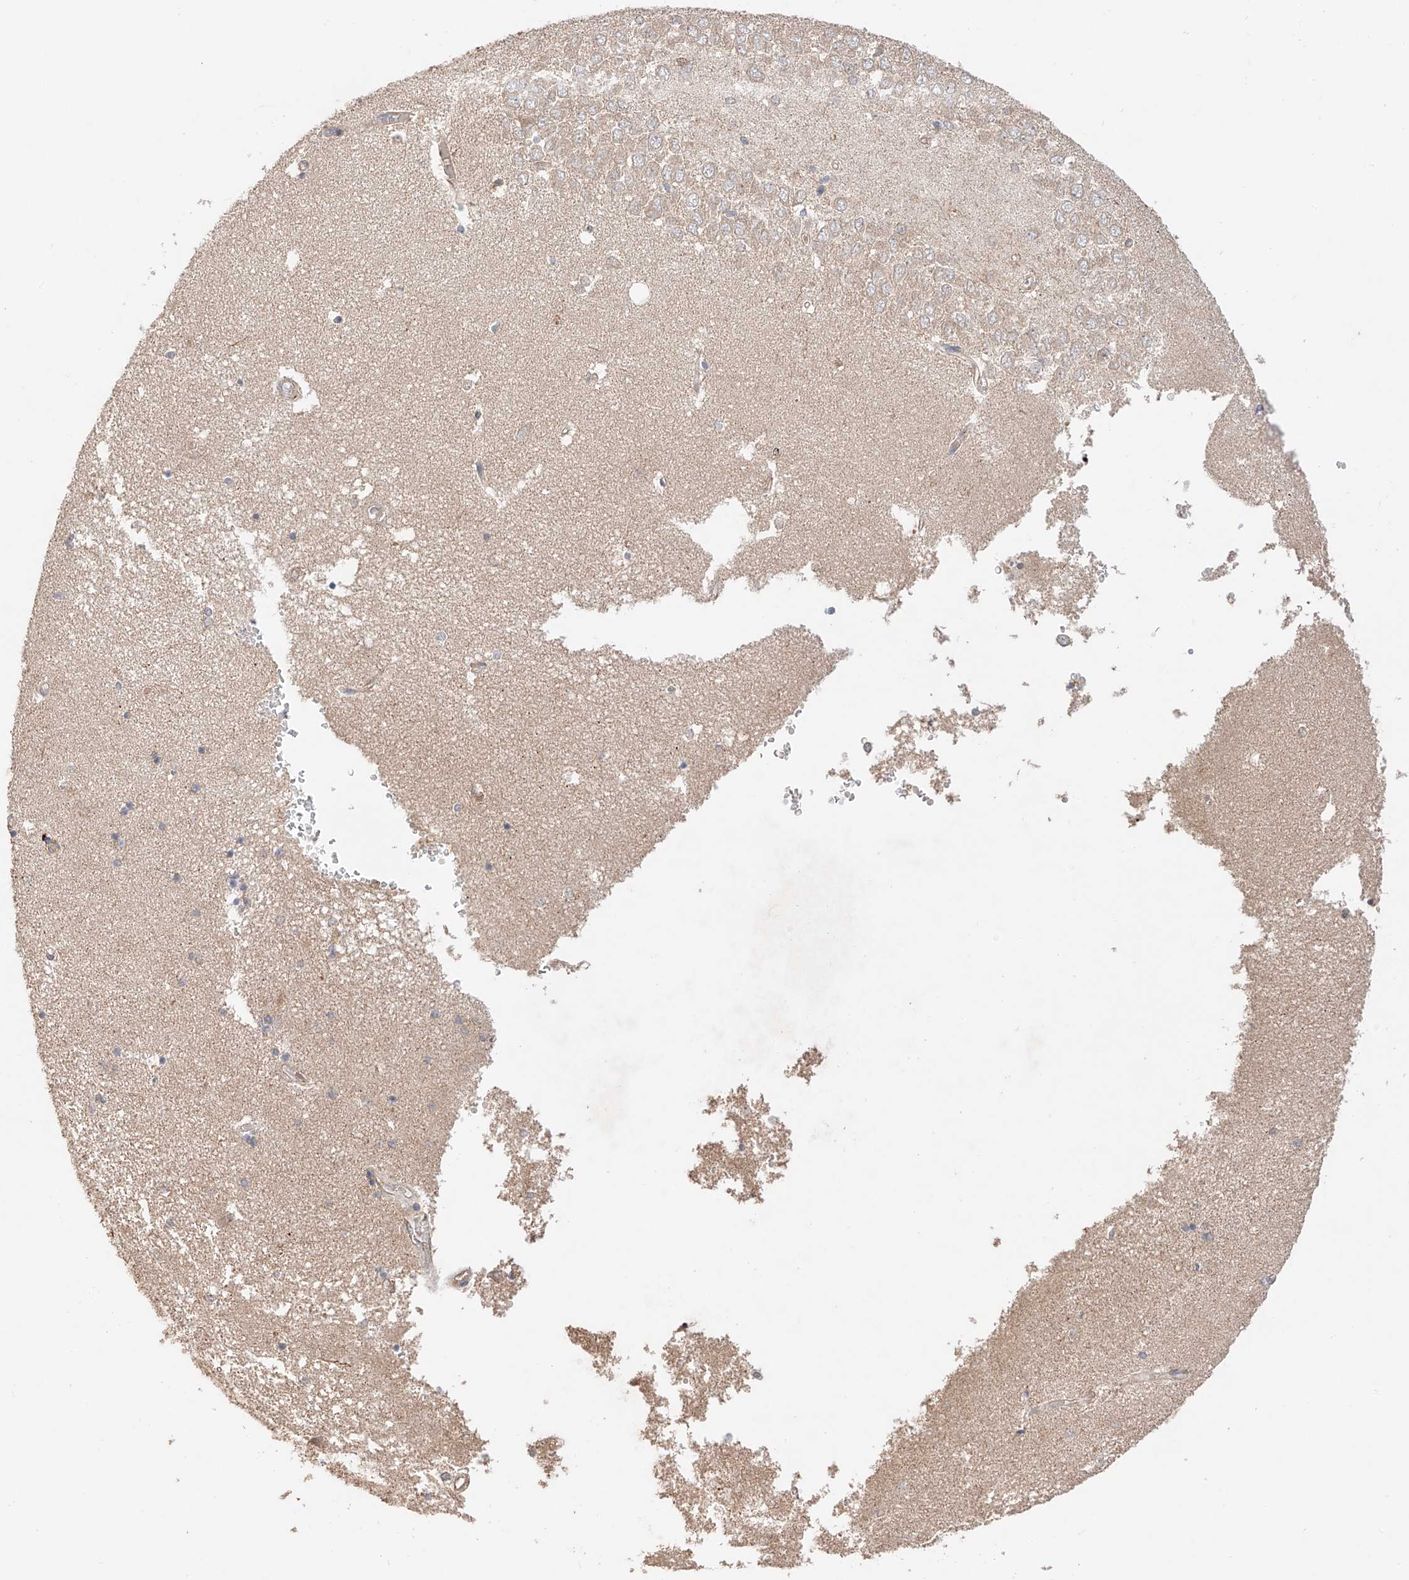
{"staining": {"intensity": "weak", "quantity": "<25%", "location": "cytoplasmic/membranous"}, "tissue": "hippocampus", "cell_type": "Glial cells", "image_type": "normal", "snomed": [{"axis": "morphology", "description": "Normal tissue, NOS"}, {"axis": "topography", "description": "Hippocampus"}], "caption": "Immunohistochemistry micrograph of benign hippocampus: human hippocampus stained with DAB (3,3'-diaminobenzidine) displays no significant protein staining in glial cells.", "gene": "IGSF22", "patient": {"sex": "female", "age": 64}}